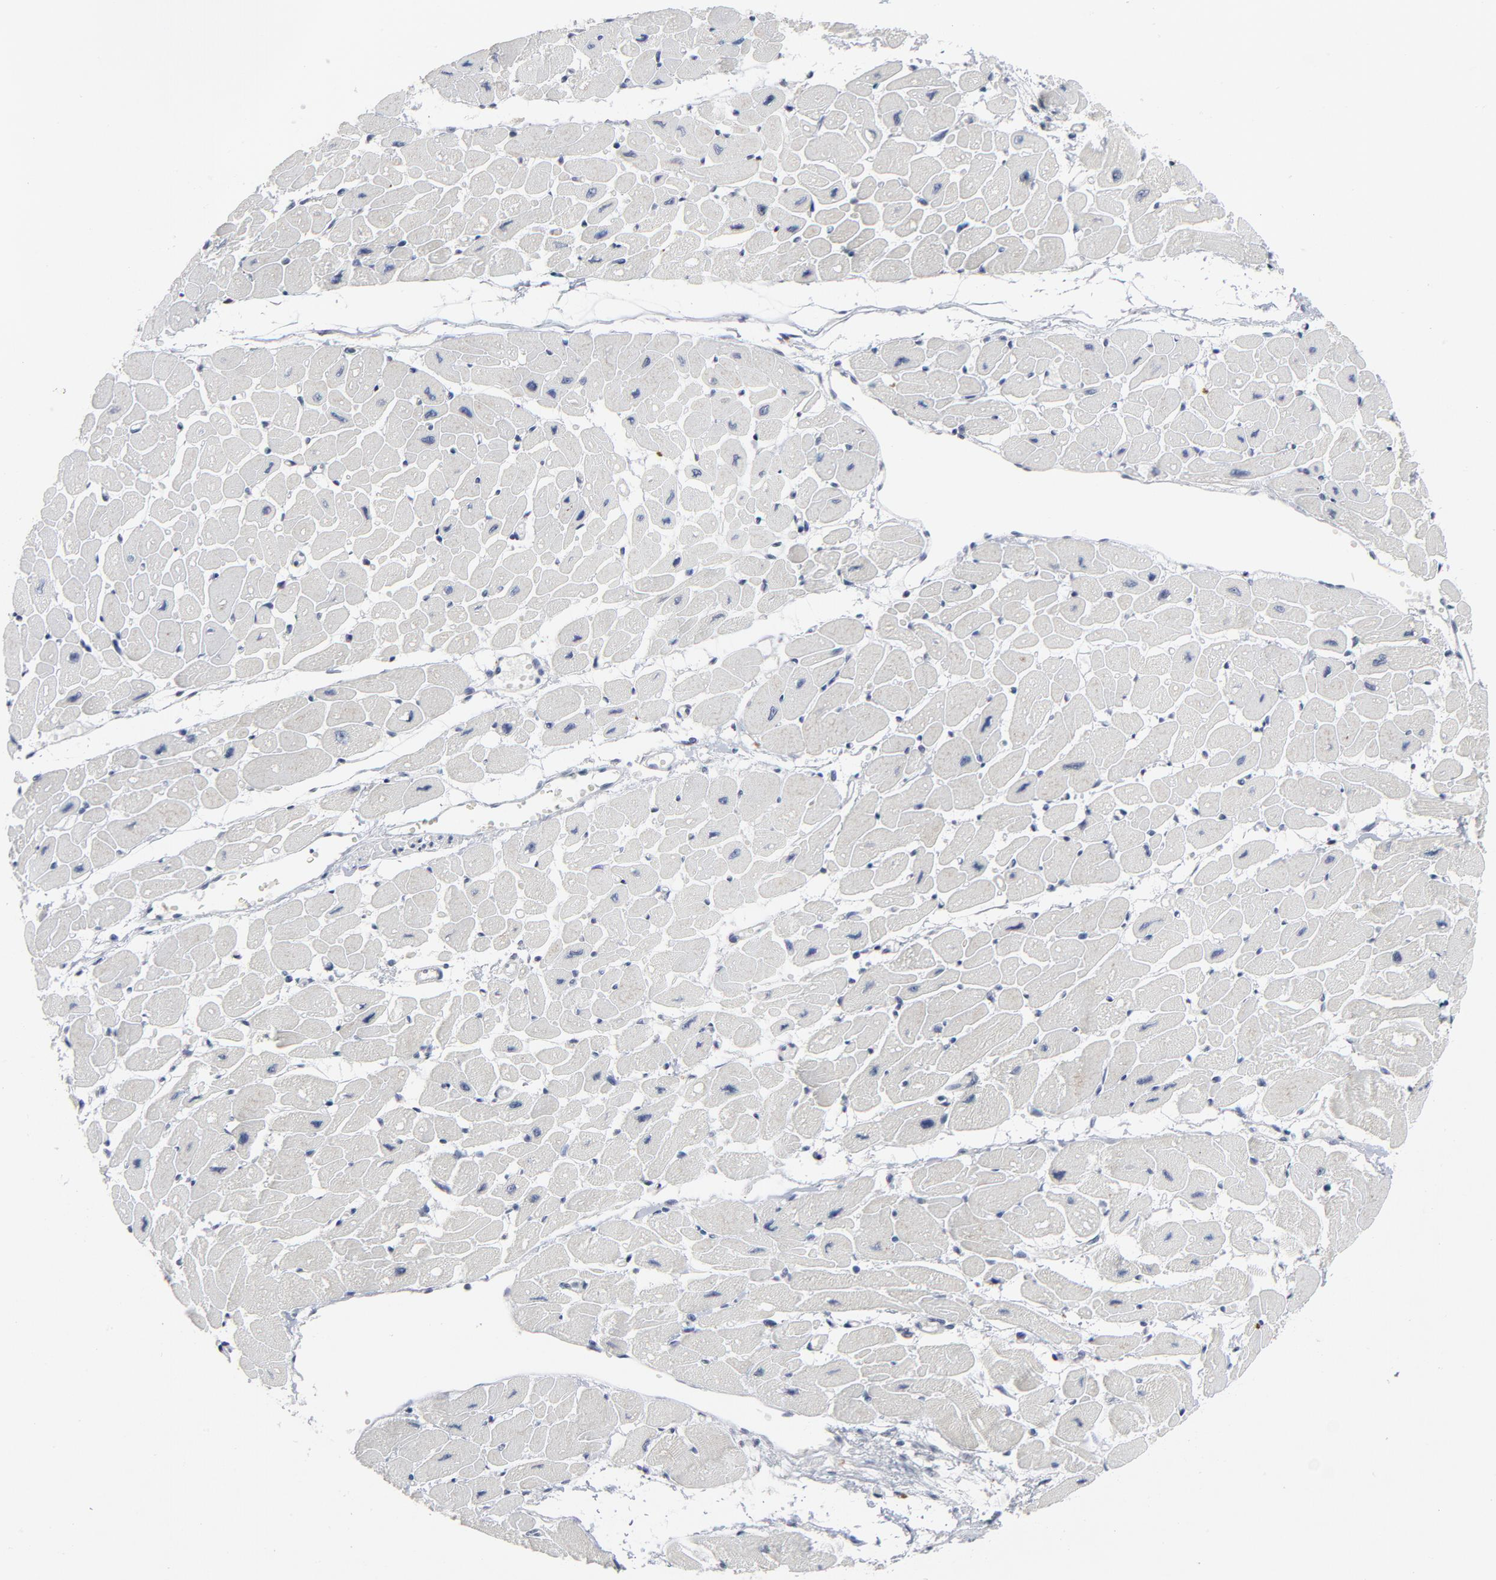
{"staining": {"intensity": "negative", "quantity": "none", "location": "none"}, "tissue": "heart muscle", "cell_type": "Cardiomyocytes", "image_type": "normal", "snomed": [{"axis": "morphology", "description": "Normal tissue, NOS"}, {"axis": "topography", "description": "Heart"}], "caption": "The histopathology image shows no staining of cardiomyocytes in normal heart muscle. (DAB (3,3'-diaminobenzidine) immunohistochemistry (IHC) with hematoxylin counter stain).", "gene": "GABPA", "patient": {"sex": "female", "age": 54}}